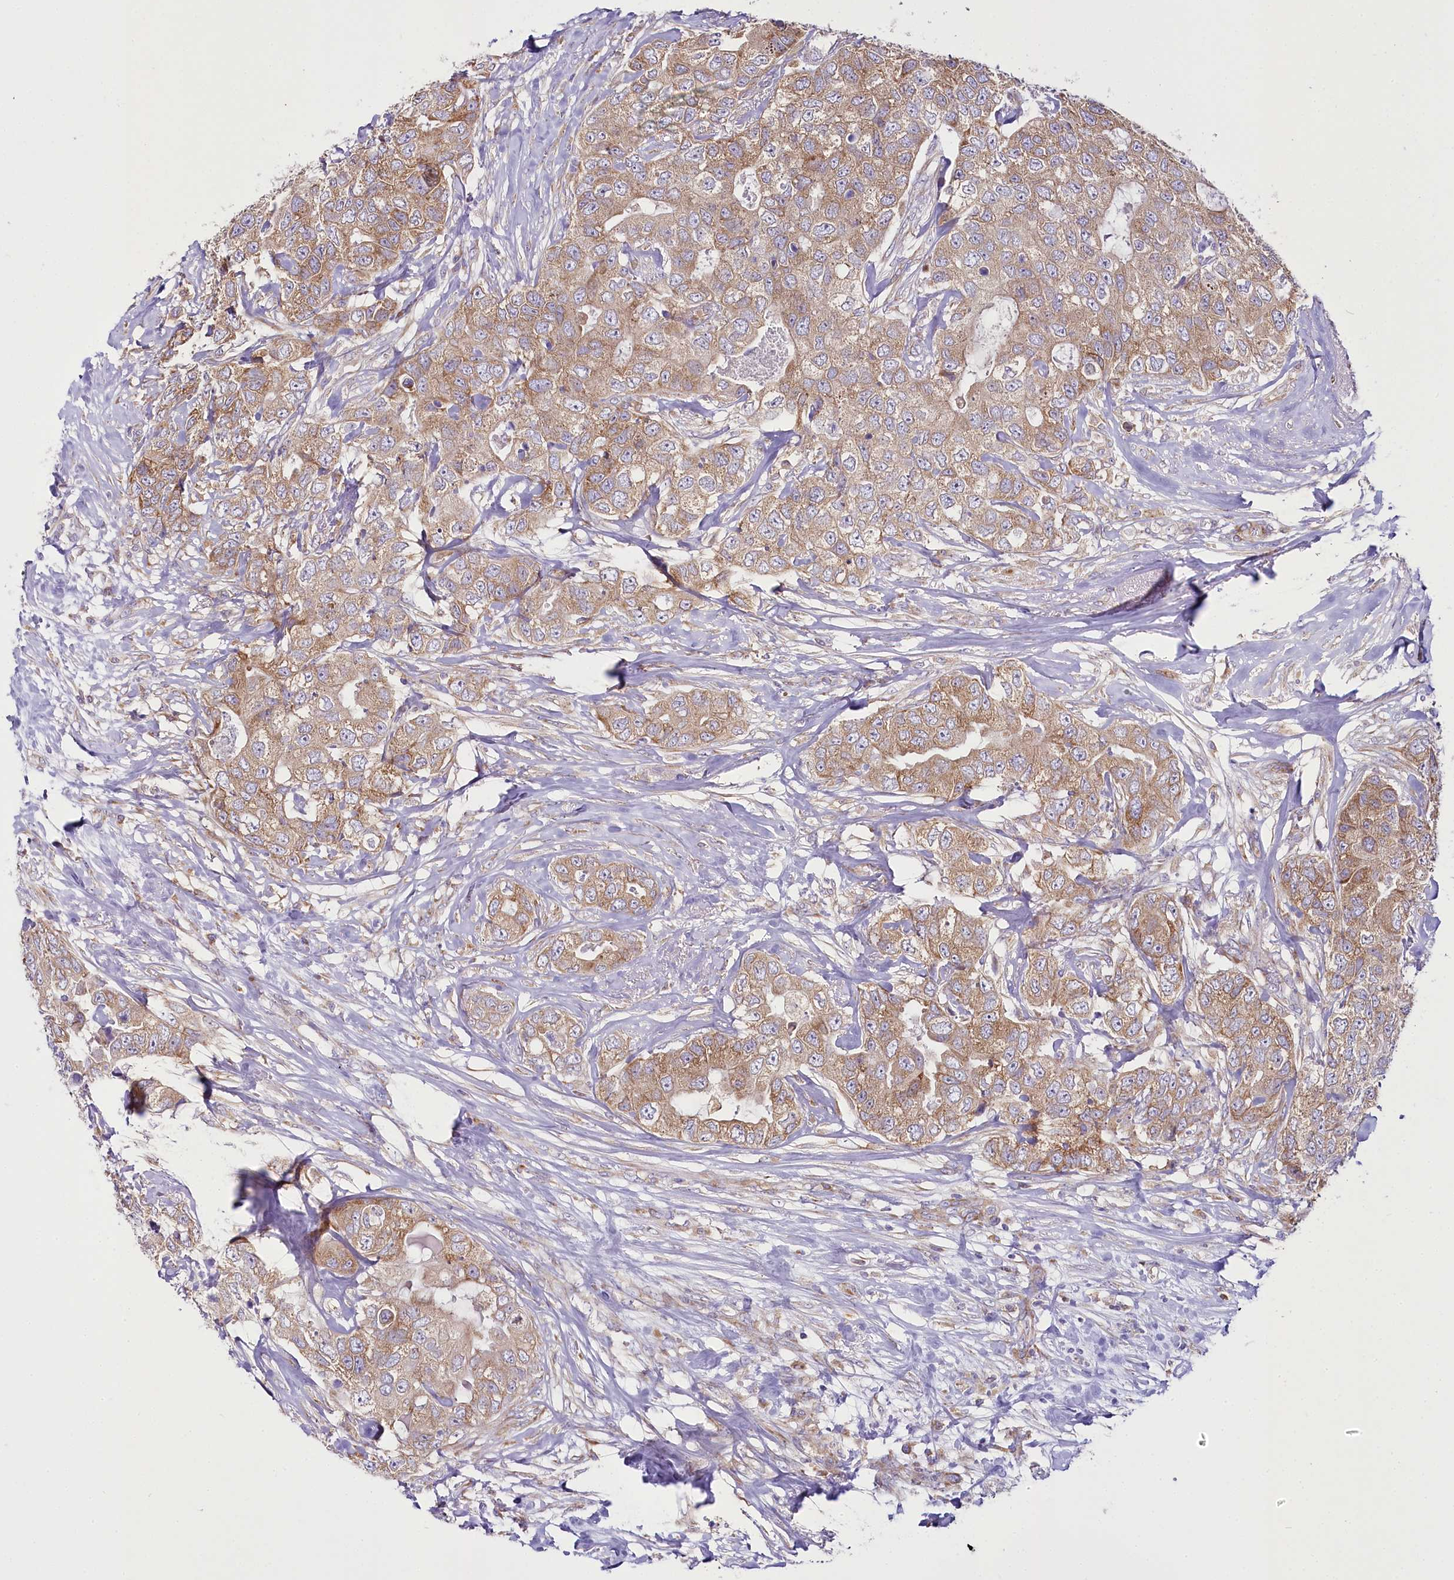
{"staining": {"intensity": "moderate", "quantity": ">75%", "location": "cytoplasmic/membranous"}, "tissue": "breast cancer", "cell_type": "Tumor cells", "image_type": "cancer", "snomed": [{"axis": "morphology", "description": "Duct carcinoma"}, {"axis": "topography", "description": "Breast"}], "caption": "IHC photomicrograph of neoplastic tissue: human breast intraductal carcinoma stained using immunohistochemistry (IHC) demonstrates medium levels of moderate protein expression localized specifically in the cytoplasmic/membranous of tumor cells, appearing as a cytoplasmic/membranous brown color.", "gene": "THUMPD3", "patient": {"sex": "female", "age": 62}}